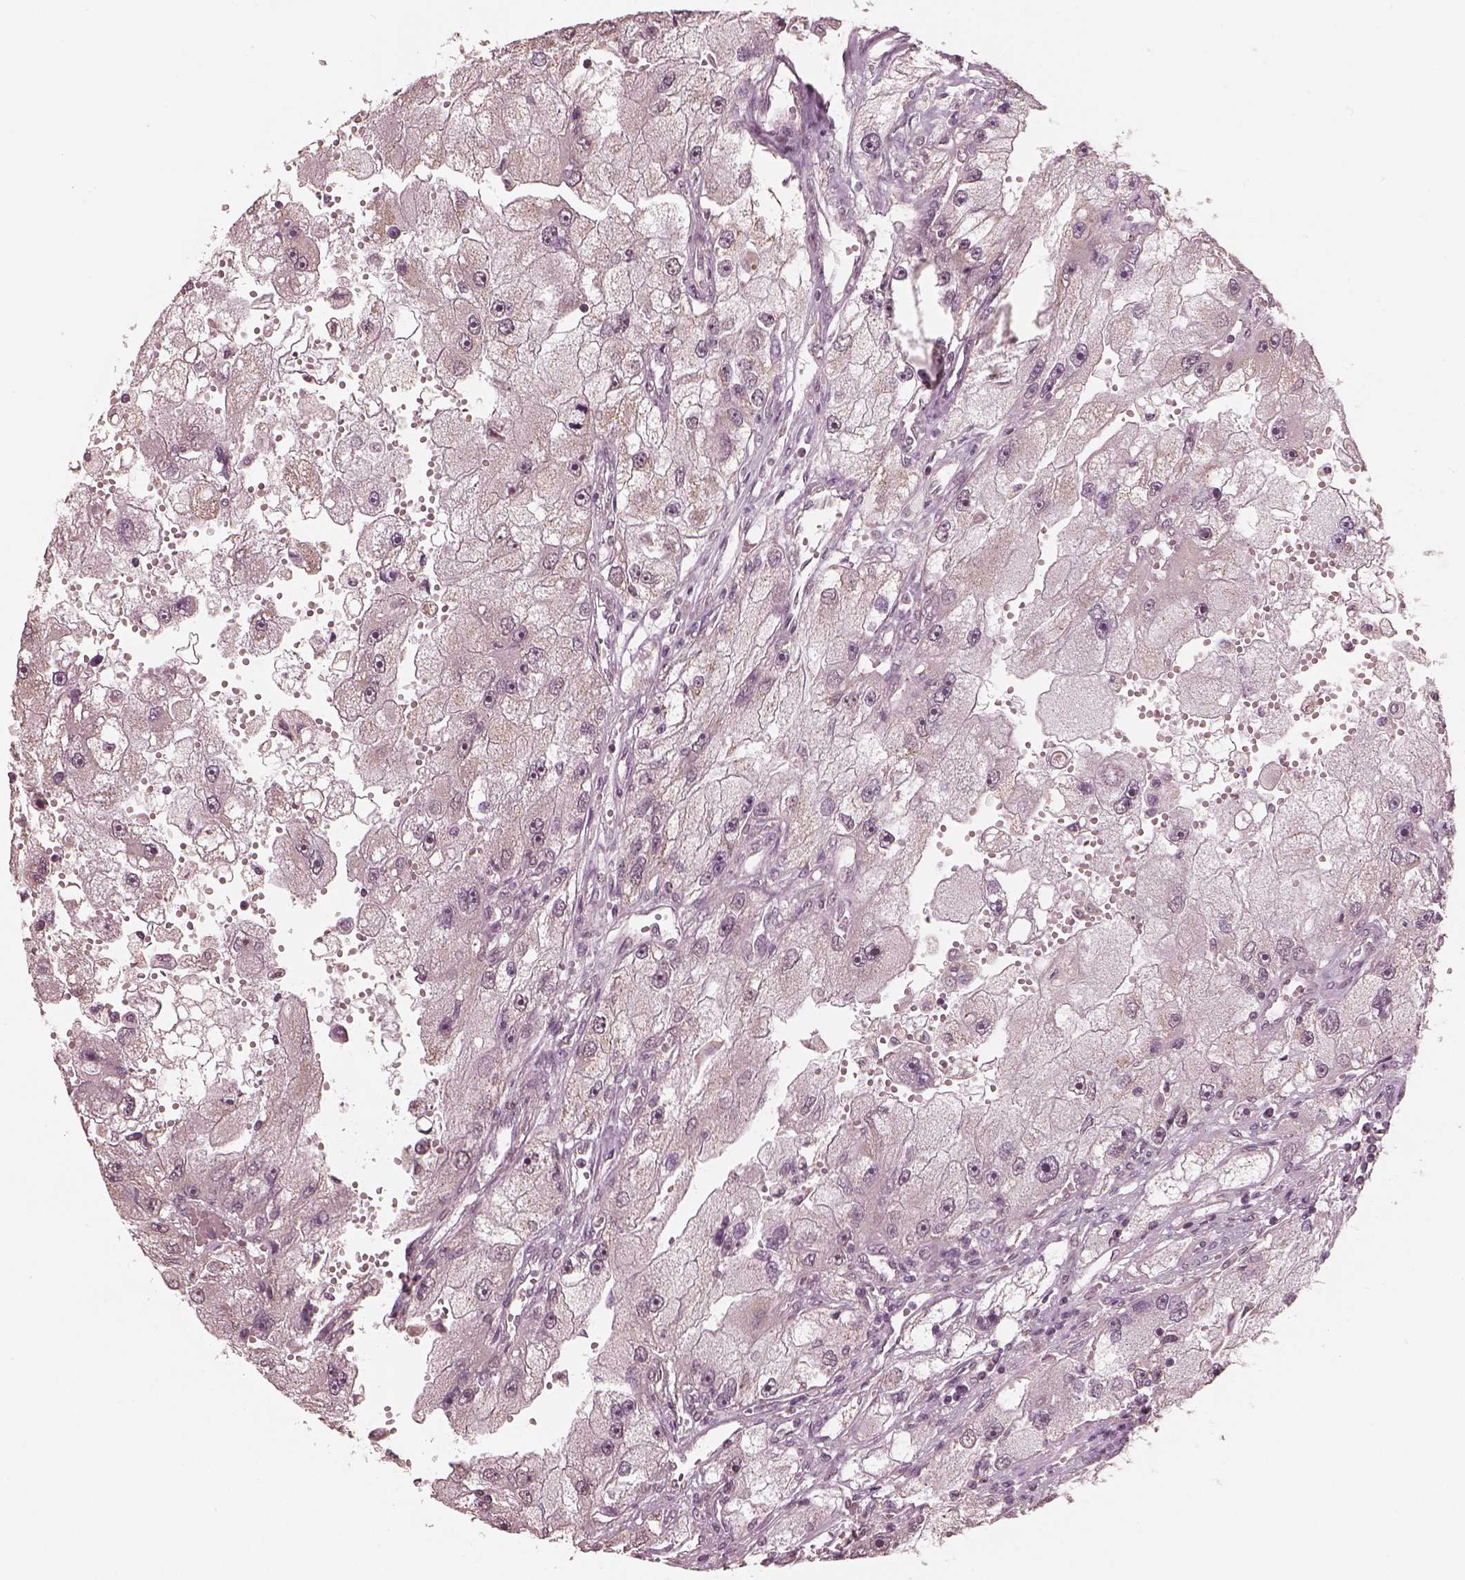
{"staining": {"intensity": "negative", "quantity": "none", "location": "none"}, "tissue": "renal cancer", "cell_type": "Tumor cells", "image_type": "cancer", "snomed": [{"axis": "morphology", "description": "Adenocarcinoma, NOS"}, {"axis": "topography", "description": "Kidney"}], "caption": "Adenocarcinoma (renal) was stained to show a protein in brown. There is no significant staining in tumor cells. Nuclei are stained in blue.", "gene": "SLC7A4", "patient": {"sex": "male", "age": 63}}